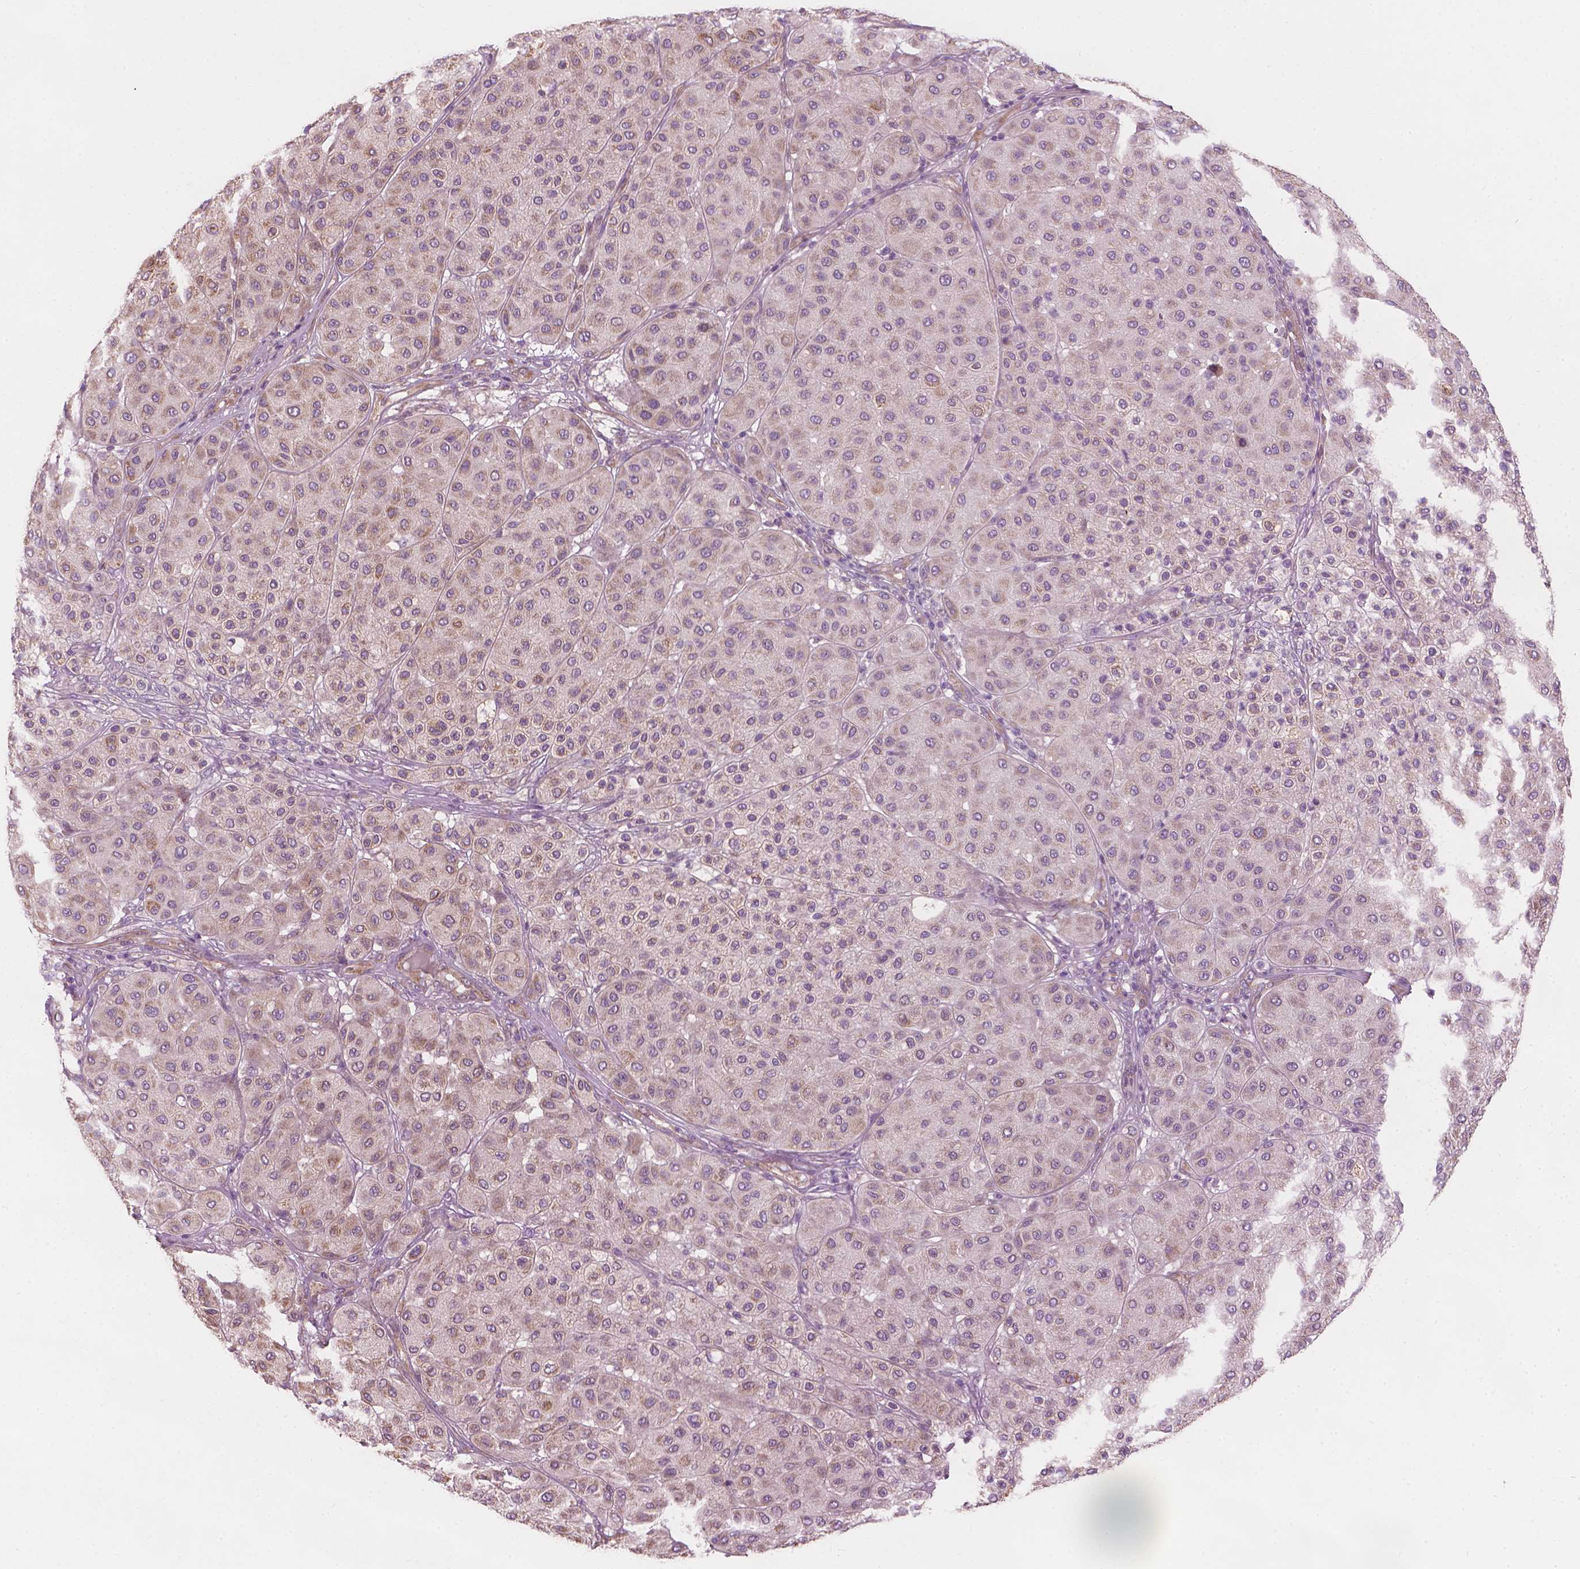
{"staining": {"intensity": "weak", "quantity": "<25%", "location": "cytoplasmic/membranous"}, "tissue": "melanoma", "cell_type": "Tumor cells", "image_type": "cancer", "snomed": [{"axis": "morphology", "description": "Malignant melanoma, Metastatic site"}, {"axis": "topography", "description": "Smooth muscle"}], "caption": "A photomicrograph of human melanoma is negative for staining in tumor cells.", "gene": "TTC29", "patient": {"sex": "male", "age": 41}}